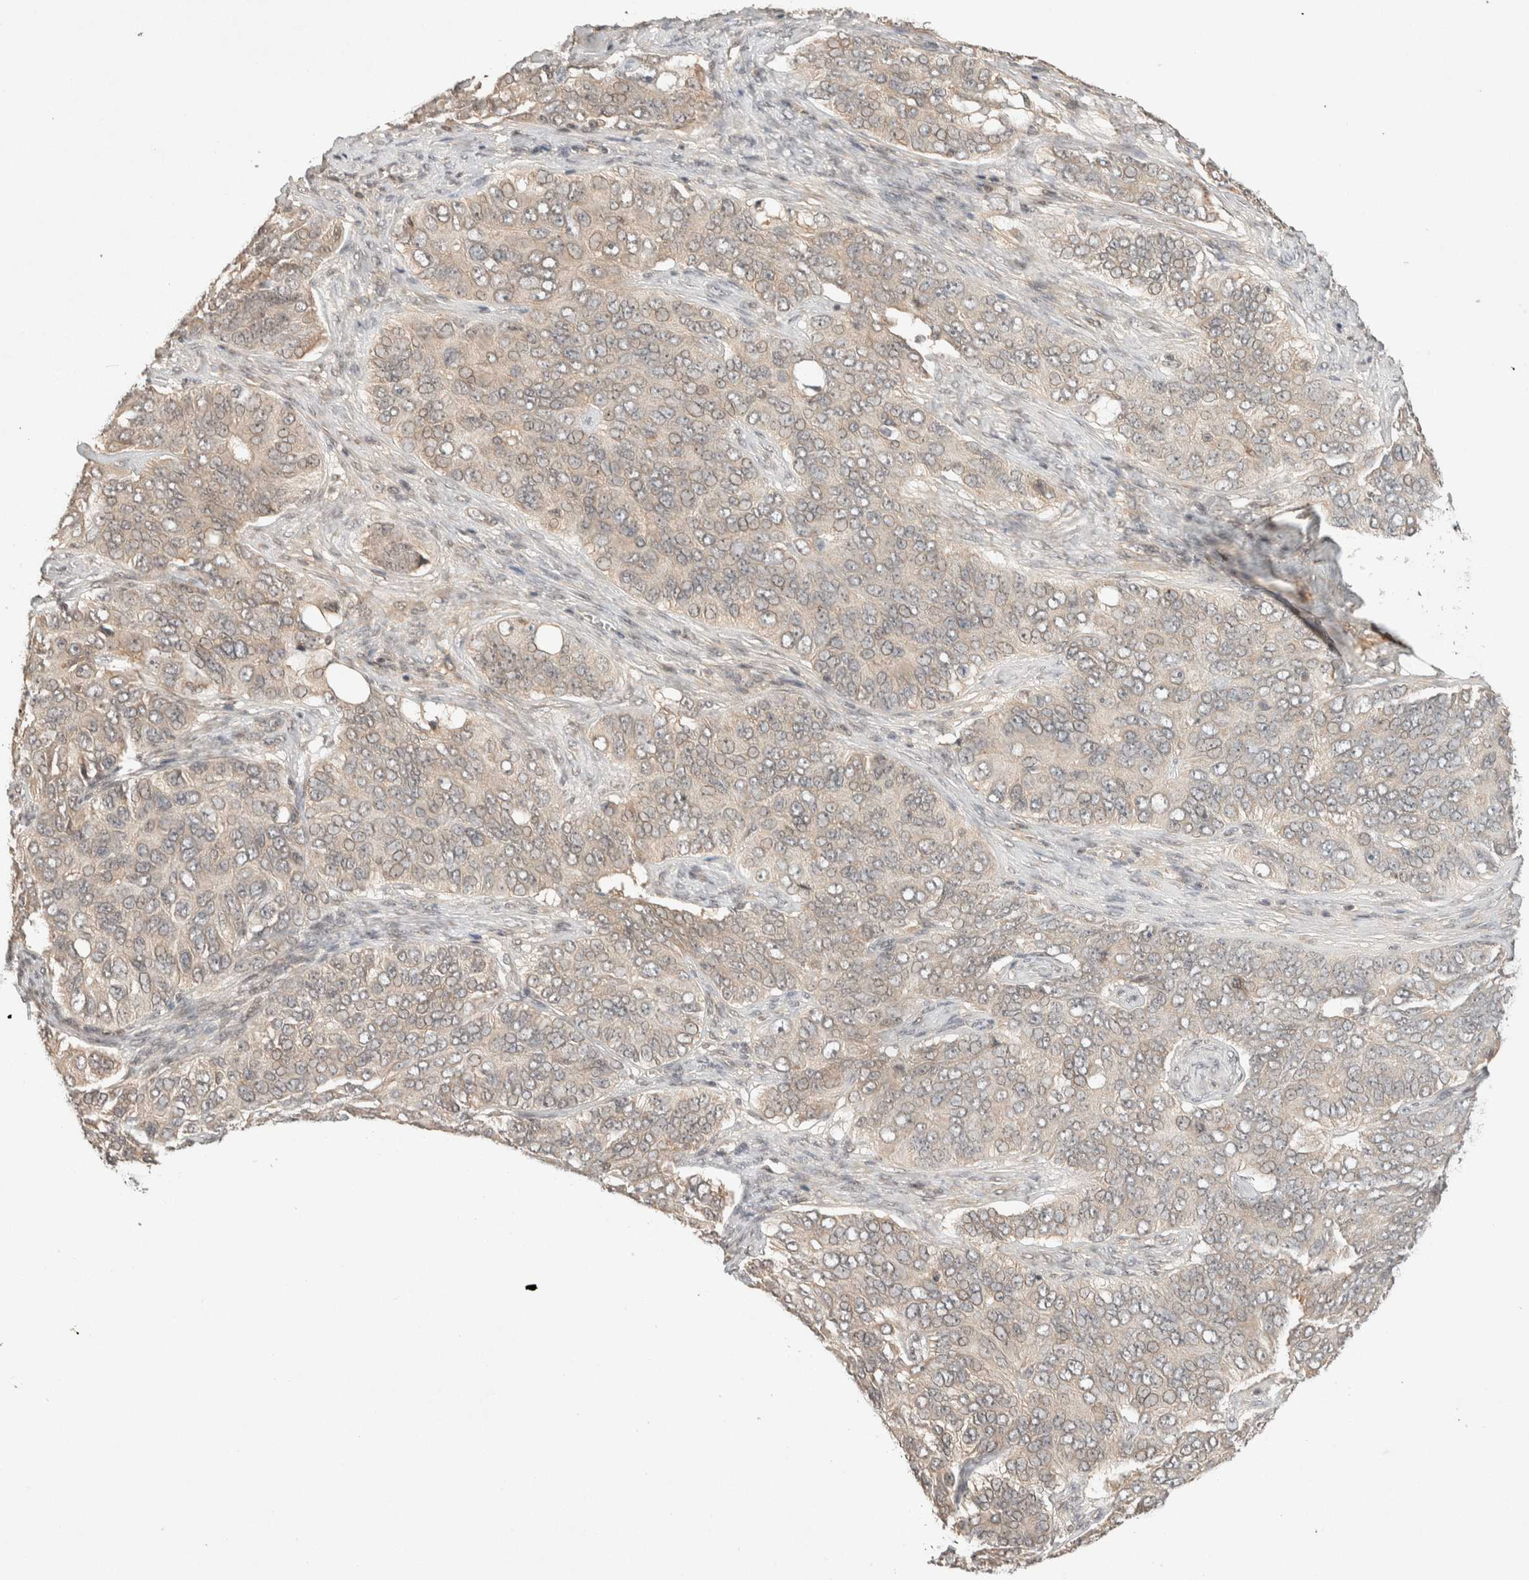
{"staining": {"intensity": "weak", "quantity": "<25%", "location": "cytoplasmic/membranous"}, "tissue": "ovarian cancer", "cell_type": "Tumor cells", "image_type": "cancer", "snomed": [{"axis": "morphology", "description": "Carcinoma, endometroid"}, {"axis": "topography", "description": "Ovary"}], "caption": "Ovarian endometroid carcinoma was stained to show a protein in brown. There is no significant expression in tumor cells. (Stains: DAB IHC with hematoxylin counter stain, Microscopy: brightfield microscopy at high magnification).", "gene": "THRA", "patient": {"sex": "female", "age": 51}}